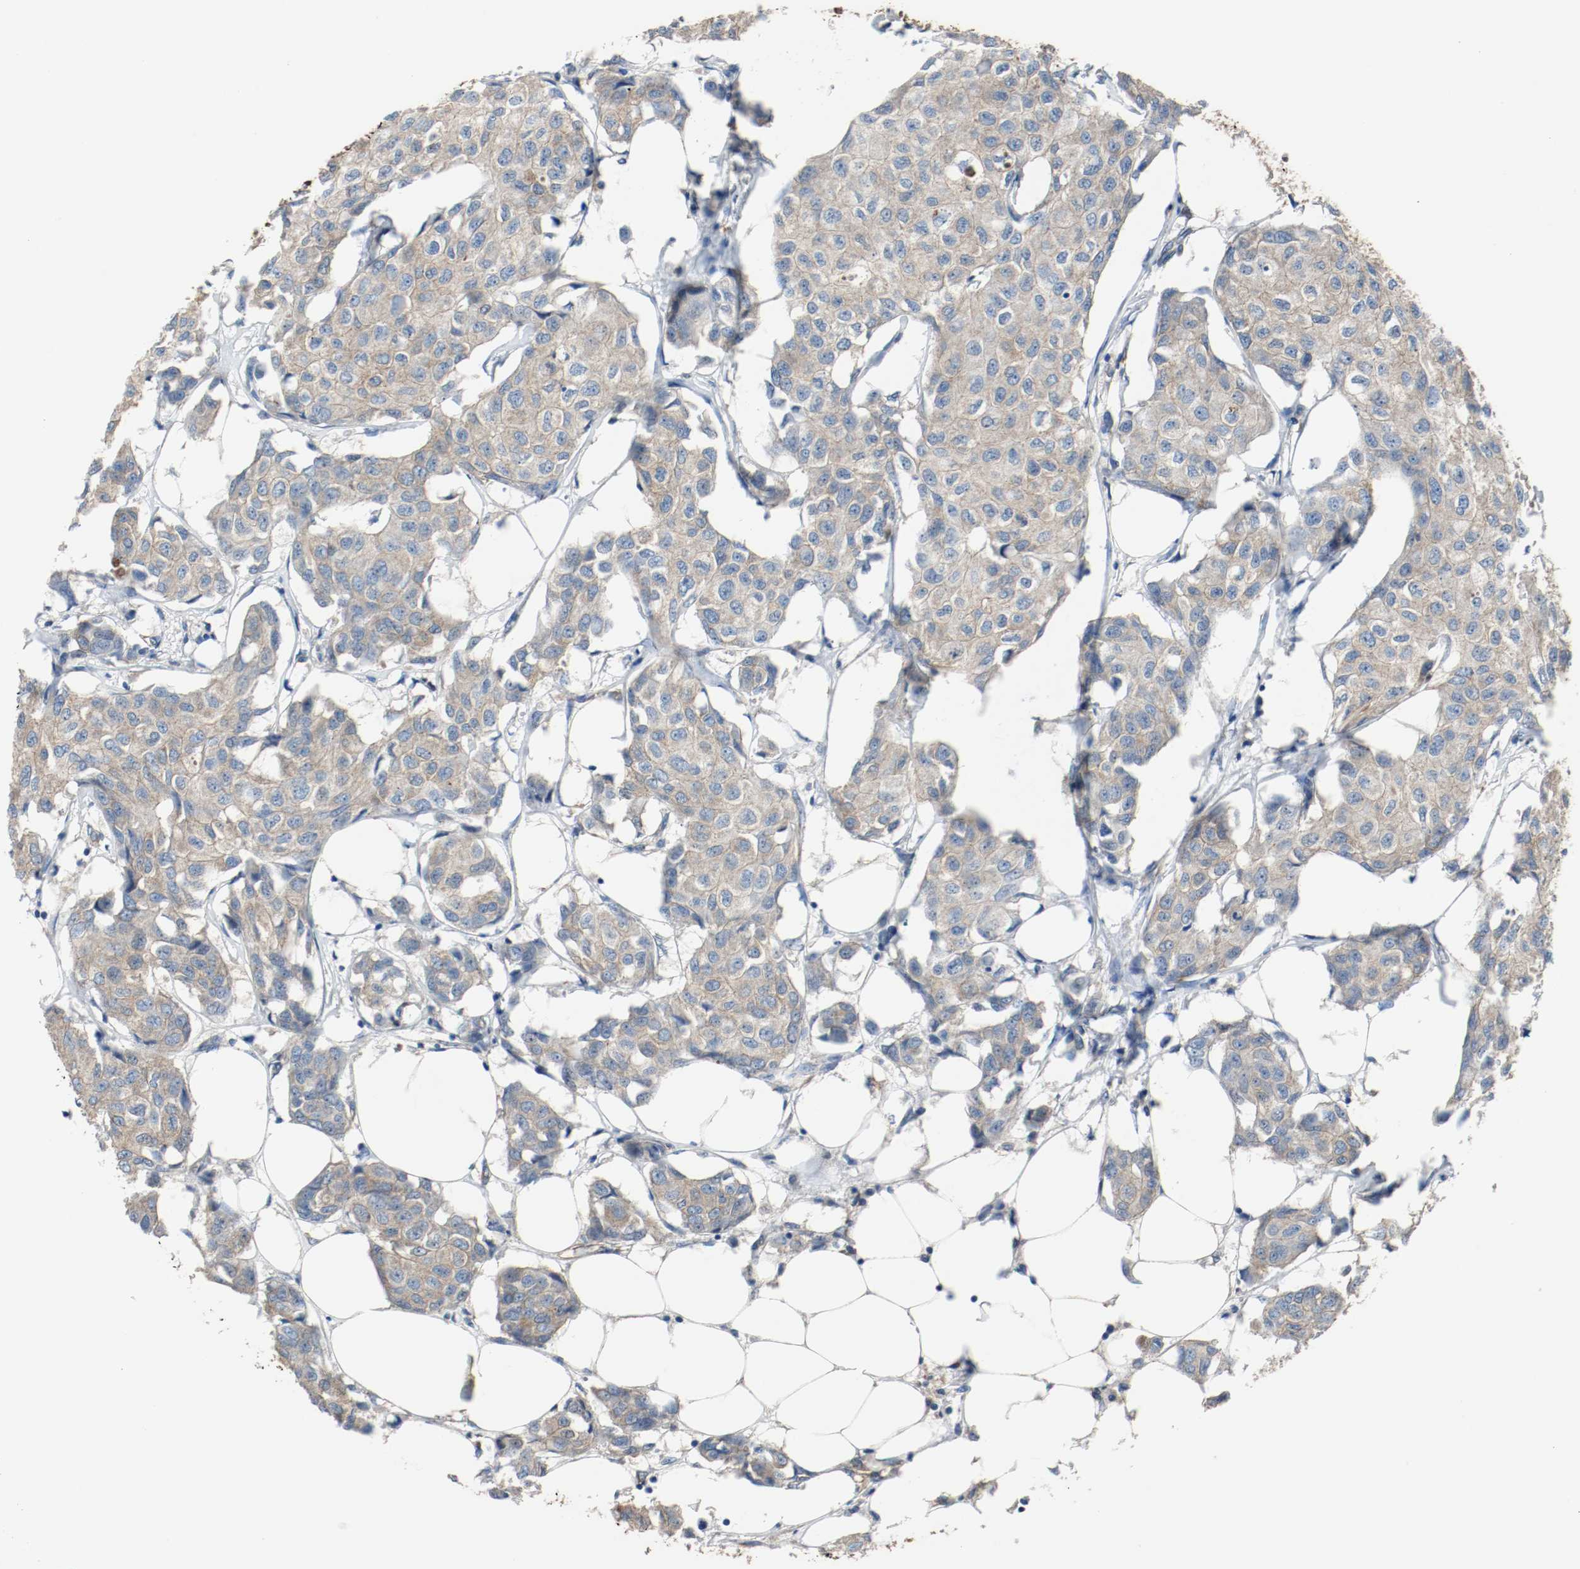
{"staining": {"intensity": "moderate", "quantity": ">75%", "location": "cytoplasmic/membranous"}, "tissue": "breast cancer", "cell_type": "Tumor cells", "image_type": "cancer", "snomed": [{"axis": "morphology", "description": "Duct carcinoma"}, {"axis": "topography", "description": "Breast"}], "caption": "This photomicrograph demonstrates immunohistochemistry (IHC) staining of breast invasive ductal carcinoma, with medium moderate cytoplasmic/membranous staining in about >75% of tumor cells.", "gene": "TUBA3D", "patient": {"sex": "female", "age": 80}}